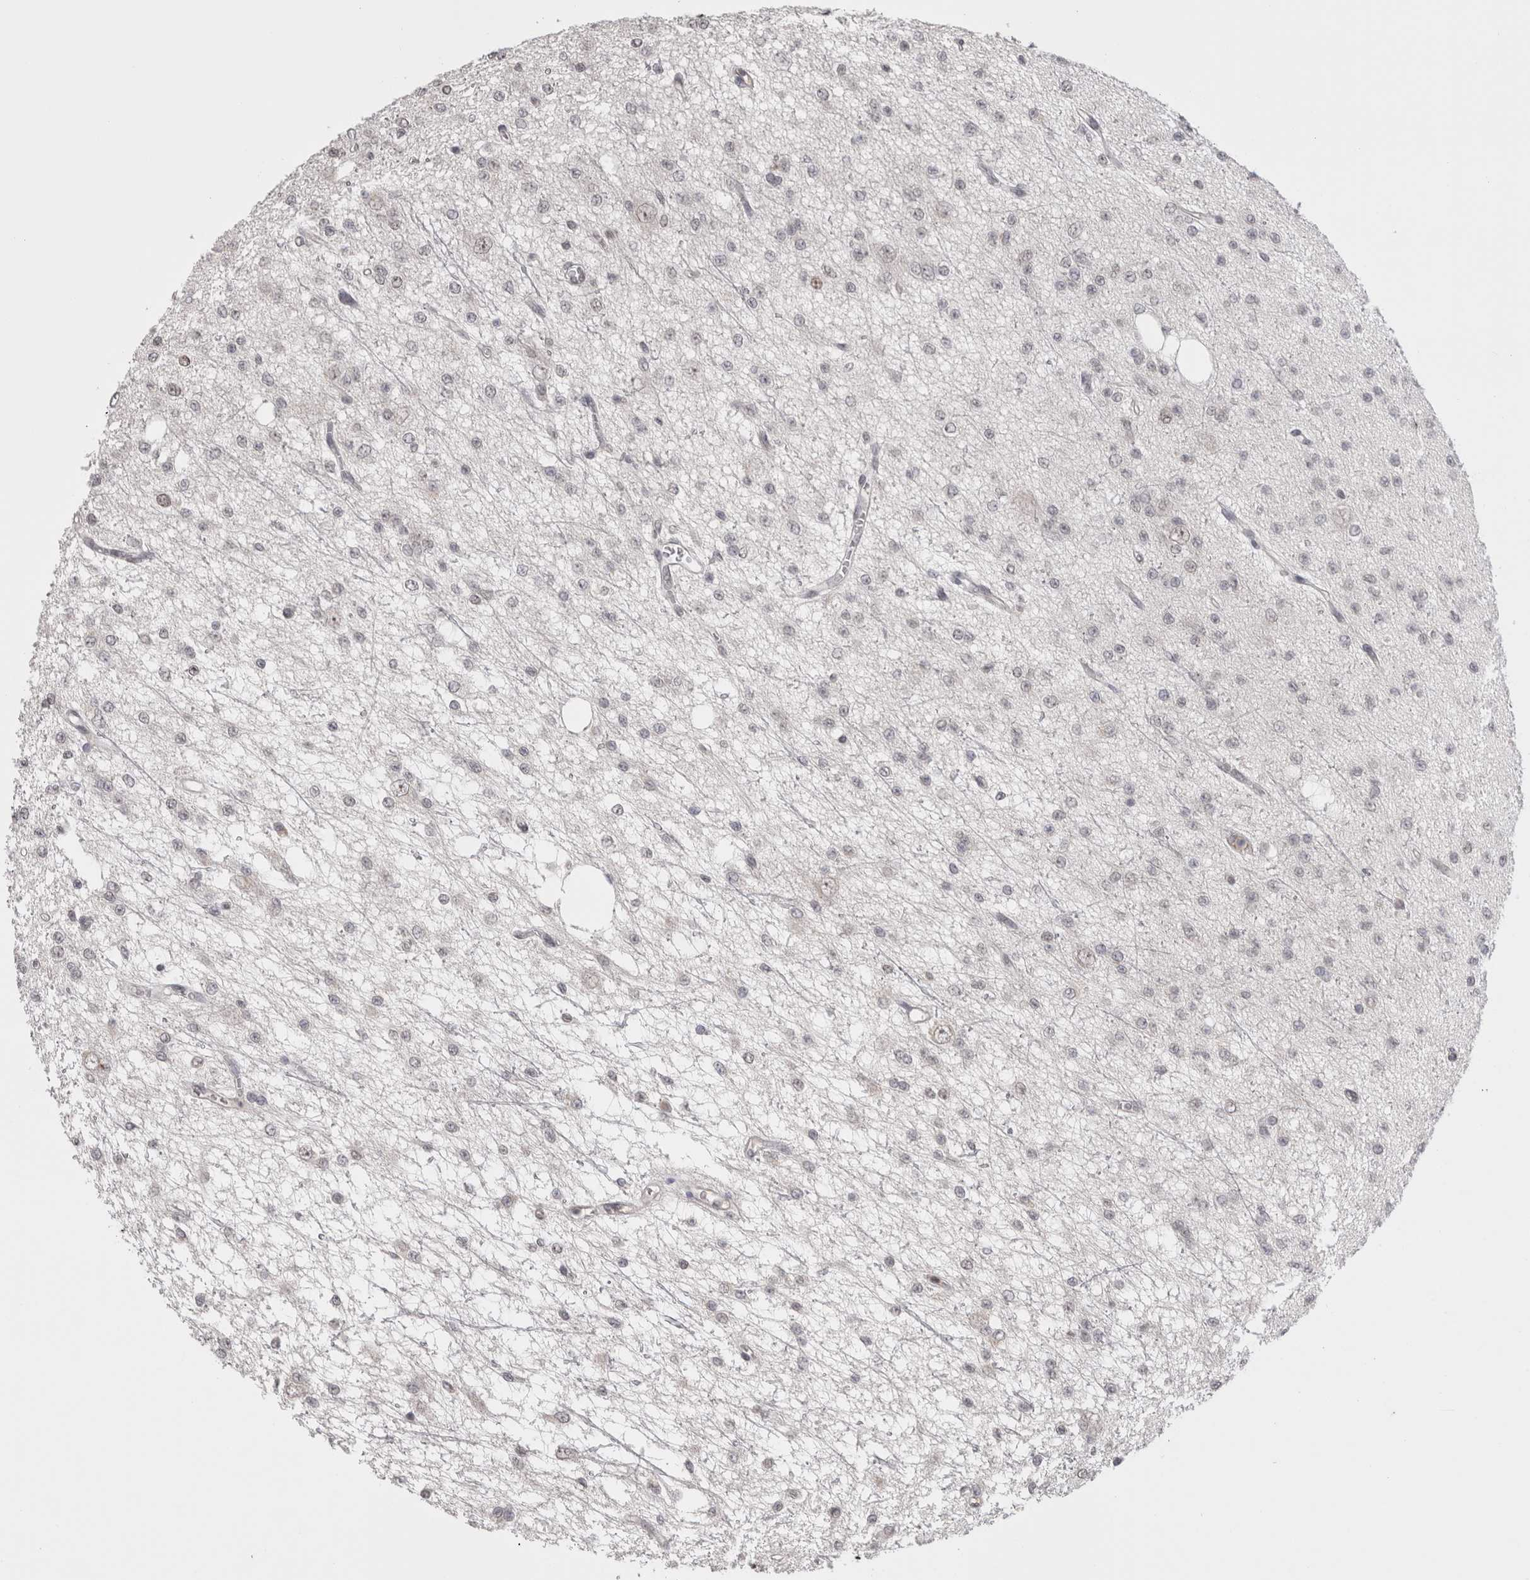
{"staining": {"intensity": "negative", "quantity": "none", "location": "none"}, "tissue": "glioma", "cell_type": "Tumor cells", "image_type": "cancer", "snomed": [{"axis": "morphology", "description": "Glioma, malignant, Low grade"}, {"axis": "topography", "description": "Brain"}], "caption": "This is a micrograph of immunohistochemistry (IHC) staining of malignant low-grade glioma, which shows no expression in tumor cells.", "gene": "DAXX", "patient": {"sex": "male", "age": 38}}